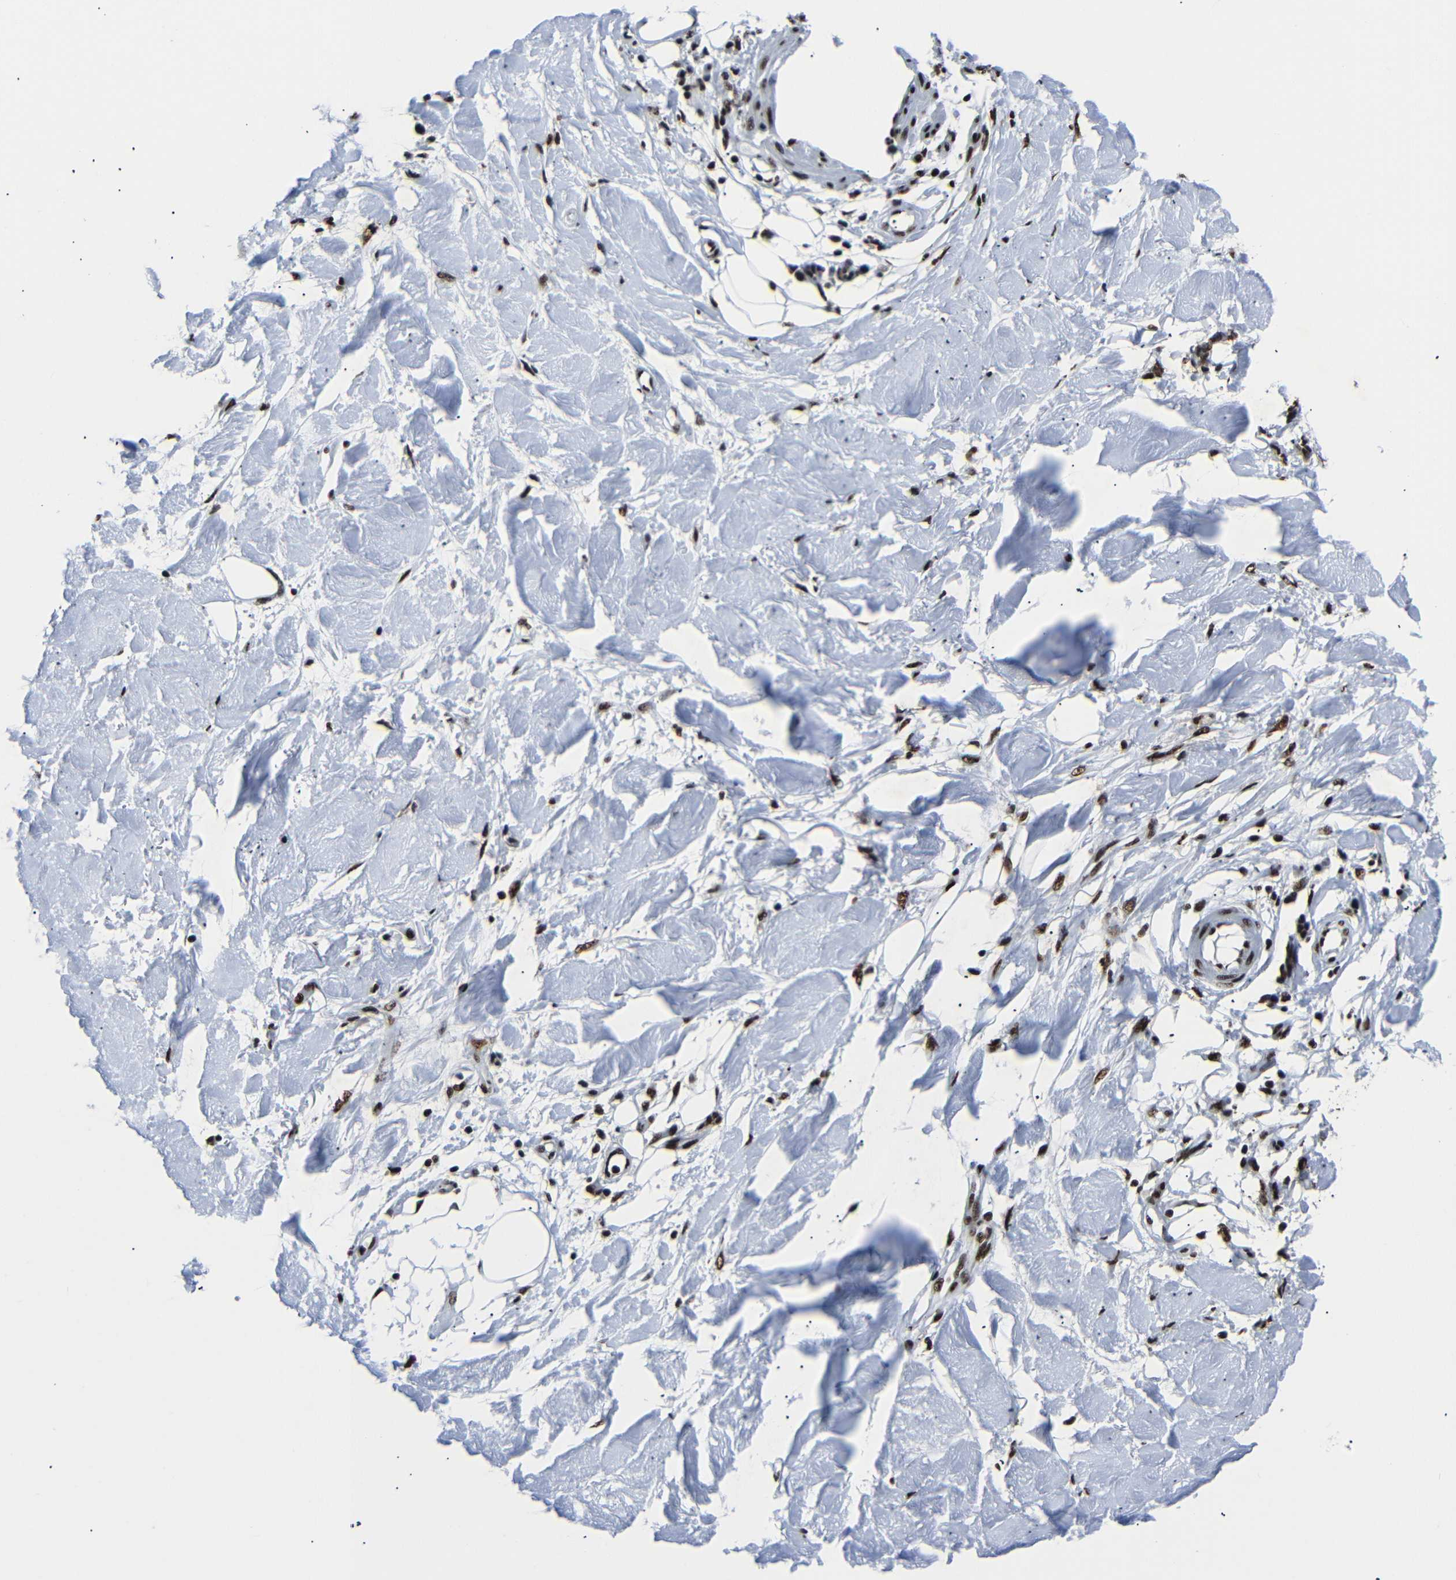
{"staining": {"intensity": "strong", "quantity": ">75%", "location": "nuclear"}, "tissue": "adipose tissue", "cell_type": "Adipocytes", "image_type": "normal", "snomed": [{"axis": "morphology", "description": "Normal tissue, NOS"}, {"axis": "morphology", "description": "Squamous cell carcinoma, NOS"}, {"axis": "topography", "description": "Skin"}, {"axis": "topography", "description": "Peripheral nerve tissue"}], "caption": "A high-resolution photomicrograph shows immunohistochemistry (IHC) staining of unremarkable adipose tissue, which shows strong nuclear positivity in about >75% of adipocytes.", "gene": "SRSF1", "patient": {"sex": "male", "age": 83}}